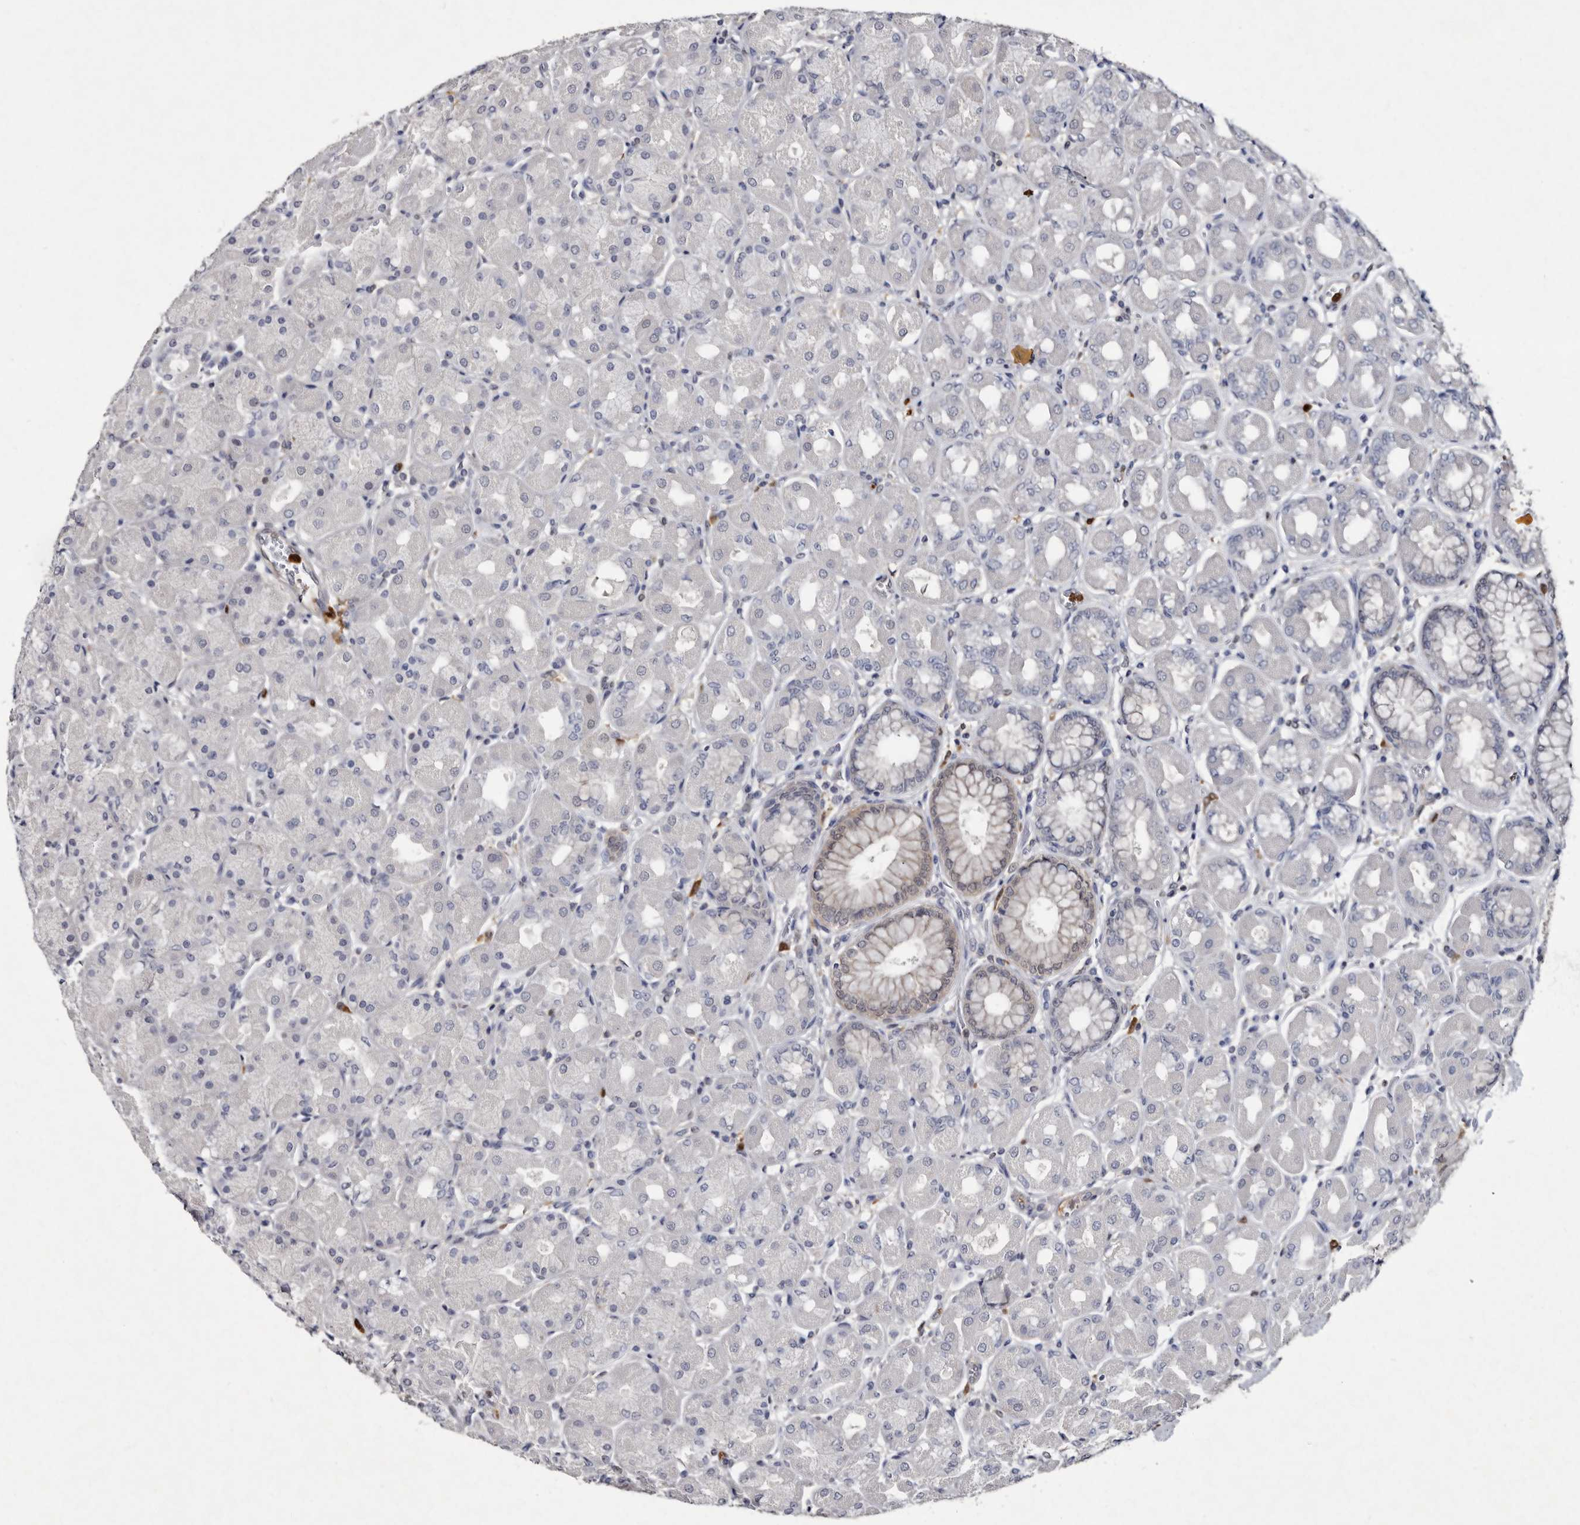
{"staining": {"intensity": "moderate", "quantity": "<25%", "location": "nuclear"}, "tissue": "stomach", "cell_type": "Glandular cells", "image_type": "normal", "snomed": [{"axis": "morphology", "description": "Normal tissue, NOS"}, {"axis": "topography", "description": "Stomach, upper"}], "caption": "Glandular cells display low levels of moderate nuclear expression in about <25% of cells in unremarkable human stomach. (DAB (3,3'-diaminobenzidine) = brown stain, brightfield microscopy at high magnification).", "gene": "SERPINB8", "patient": {"sex": "female", "age": 56}}